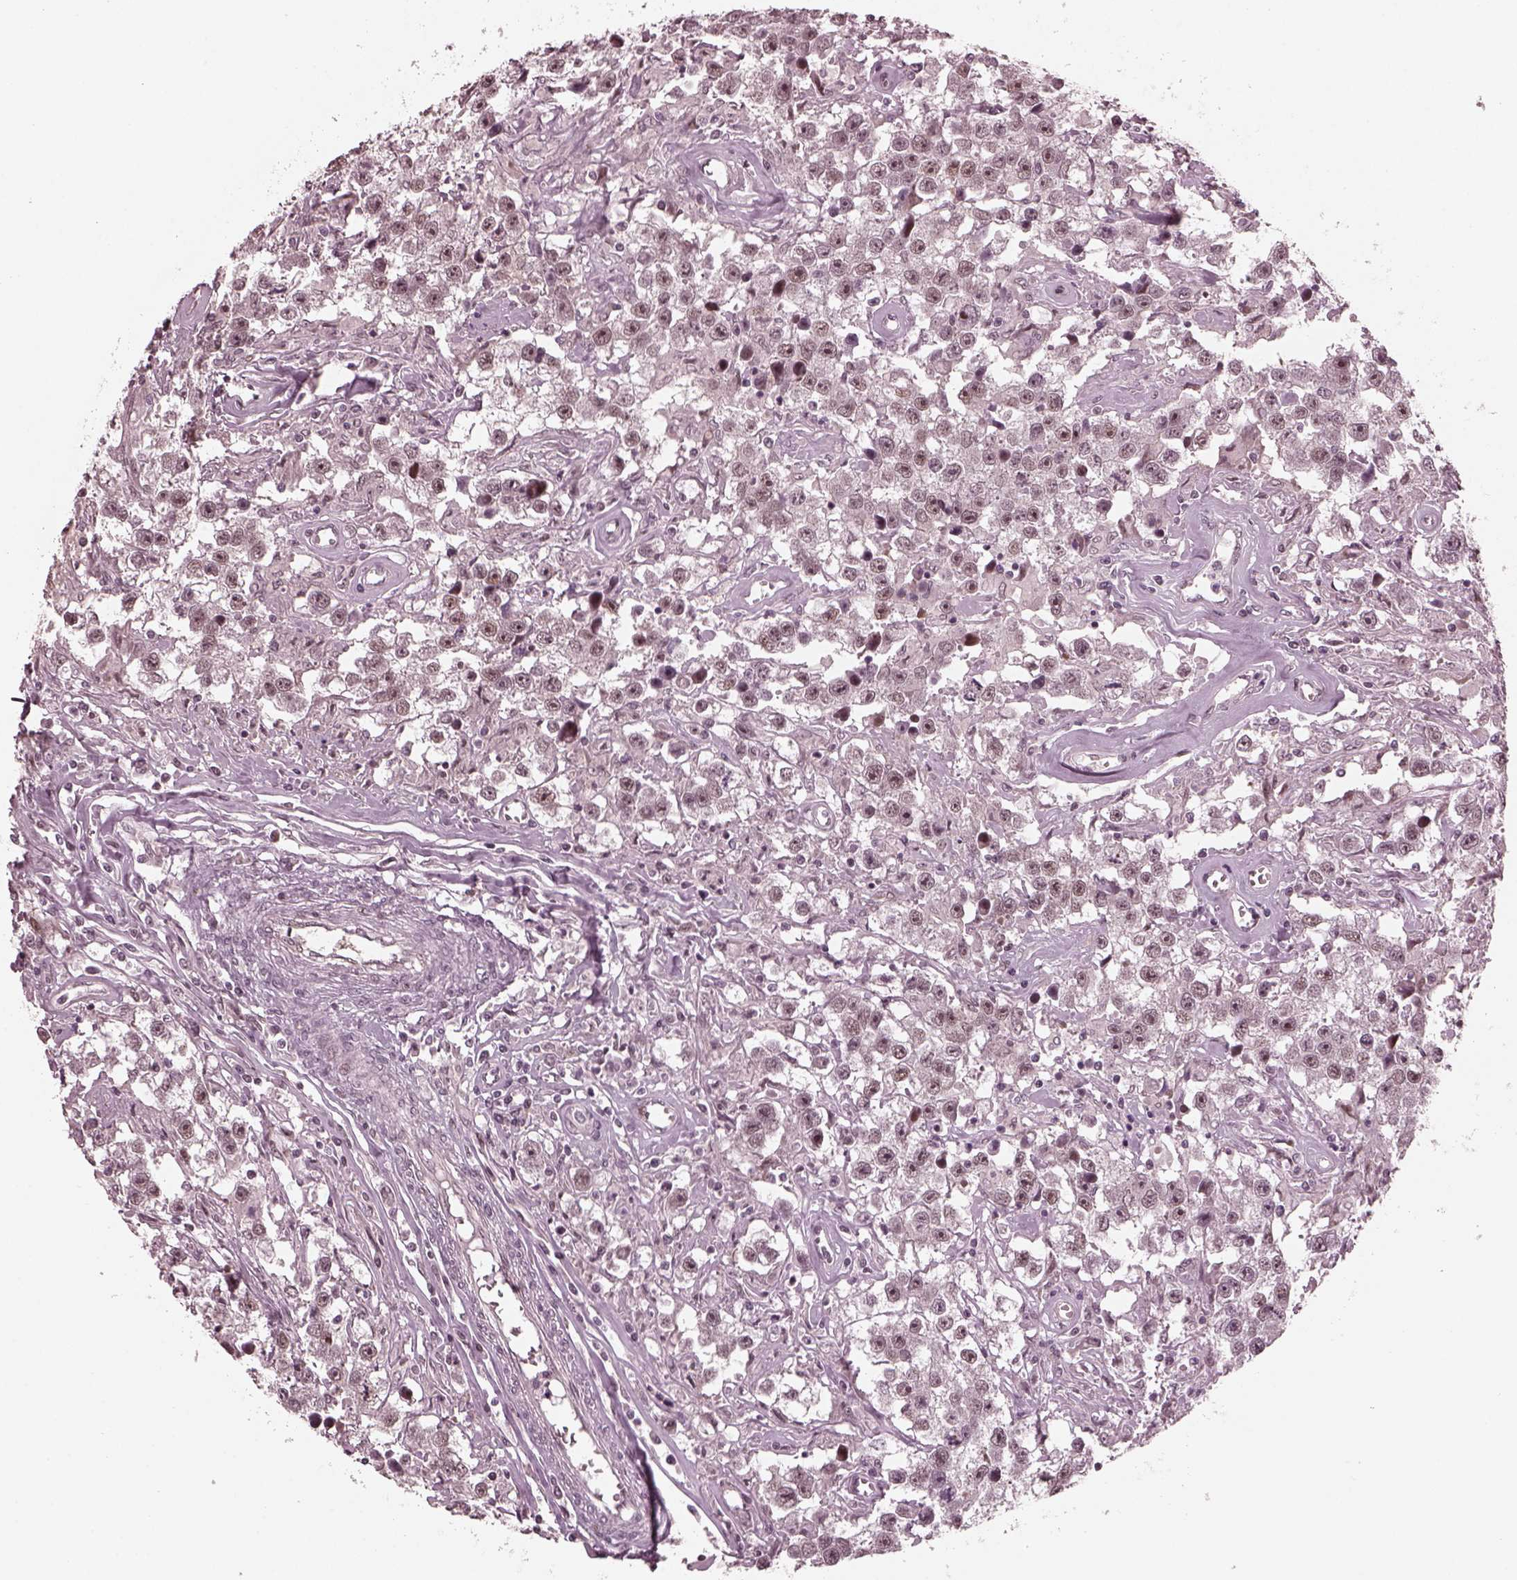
{"staining": {"intensity": "negative", "quantity": "none", "location": "none"}, "tissue": "testis cancer", "cell_type": "Tumor cells", "image_type": "cancer", "snomed": [{"axis": "morphology", "description": "Seminoma, NOS"}, {"axis": "topography", "description": "Testis"}], "caption": "An IHC image of testis cancer is shown. There is no staining in tumor cells of testis cancer. (DAB IHC visualized using brightfield microscopy, high magnification).", "gene": "TRIB3", "patient": {"sex": "male", "age": 43}}